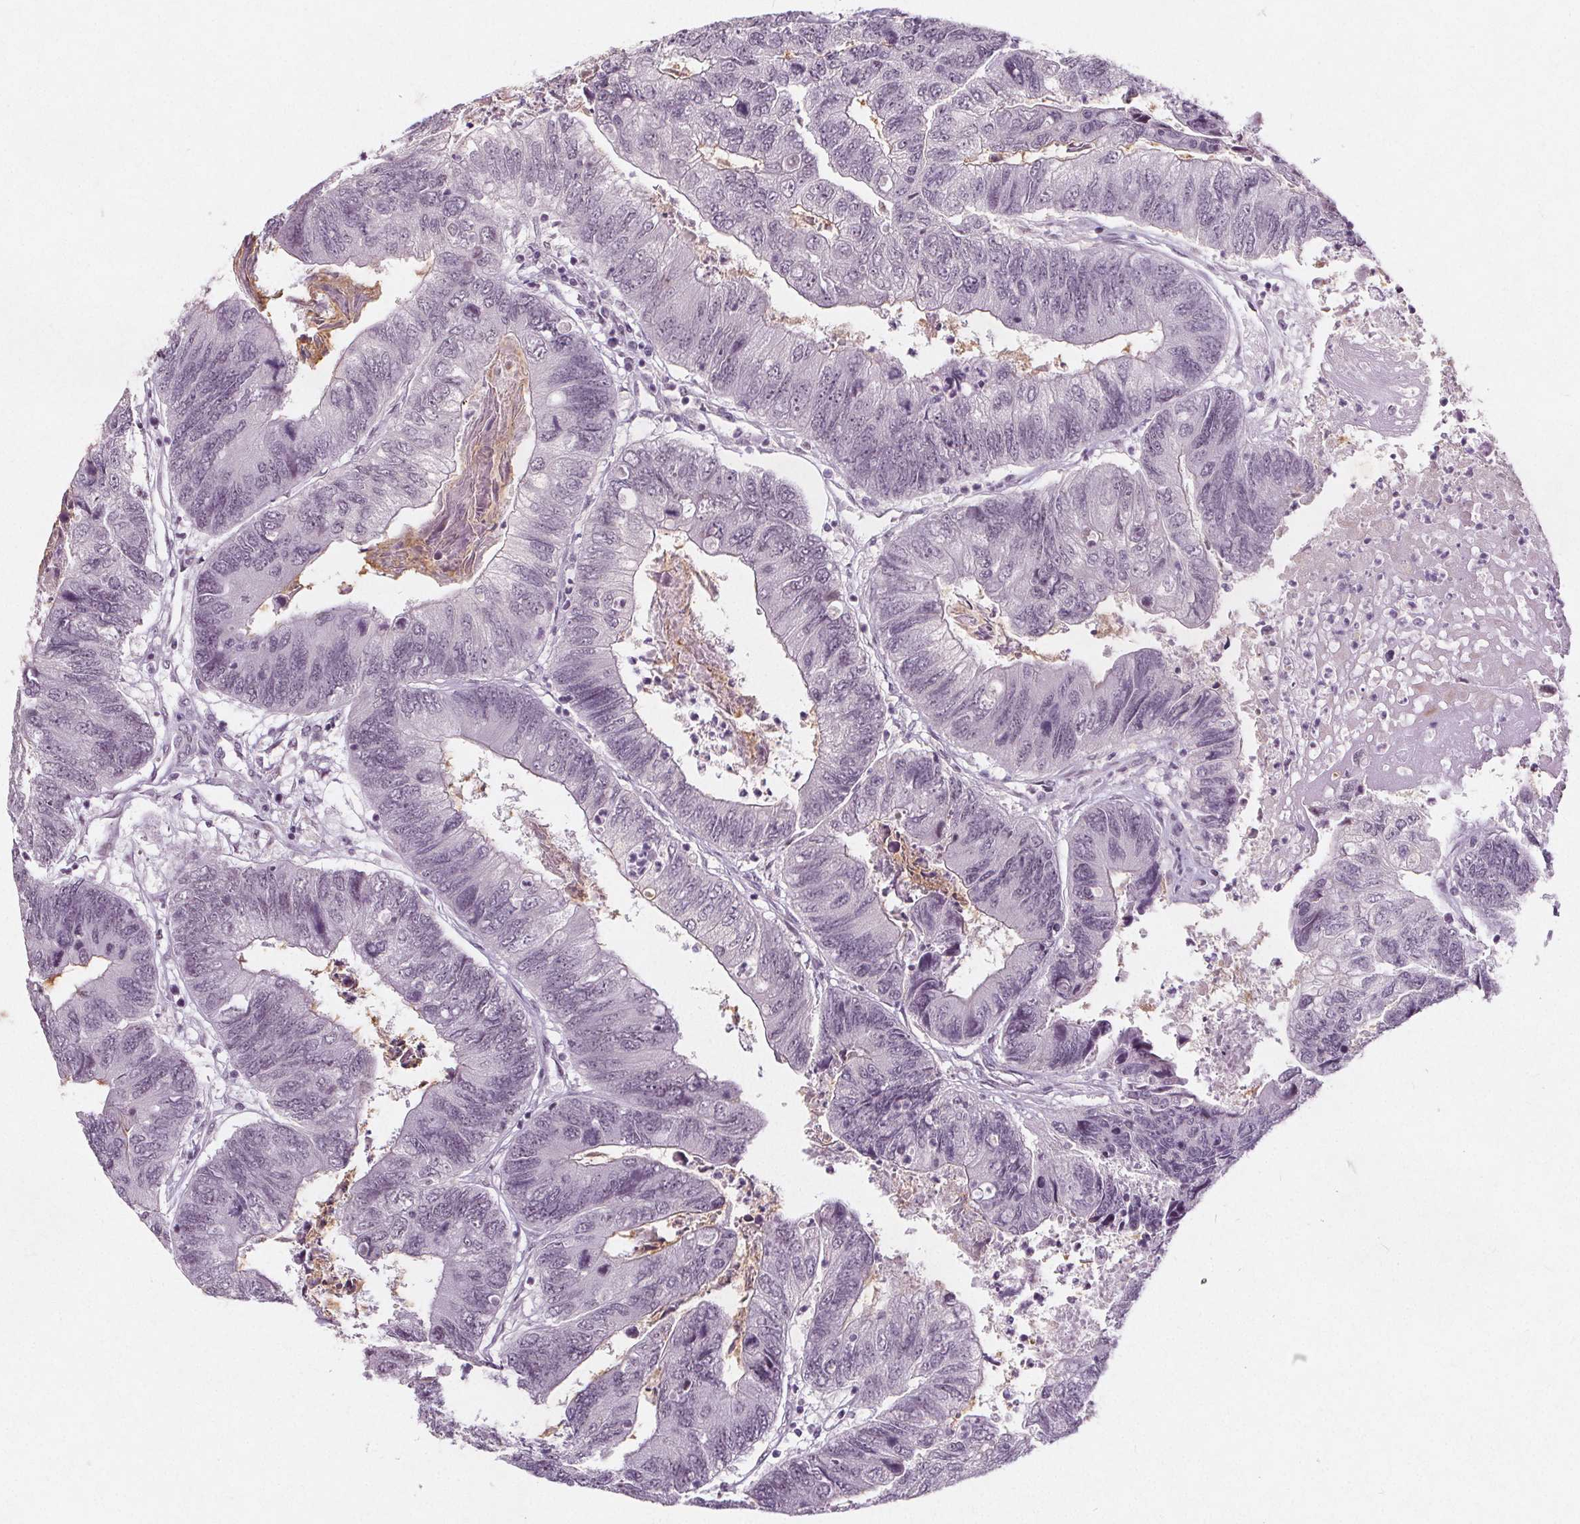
{"staining": {"intensity": "negative", "quantity": "none", "location": "none"}, "tissue": "colorectal cancer", "cell_type": "Tumor cells", "image_type": "cancer", "snomed": [{"axis": "morphology", "description": "Adenocarcinoma, NOS"}, {"axis": "topography", "description": "Colon"}], "caption": "The image shows no significant expression in tumor cells of colorectal adenocarcinoma.", "gene": "TAF6L", "patient": {"sex": "female", "age": 67}}